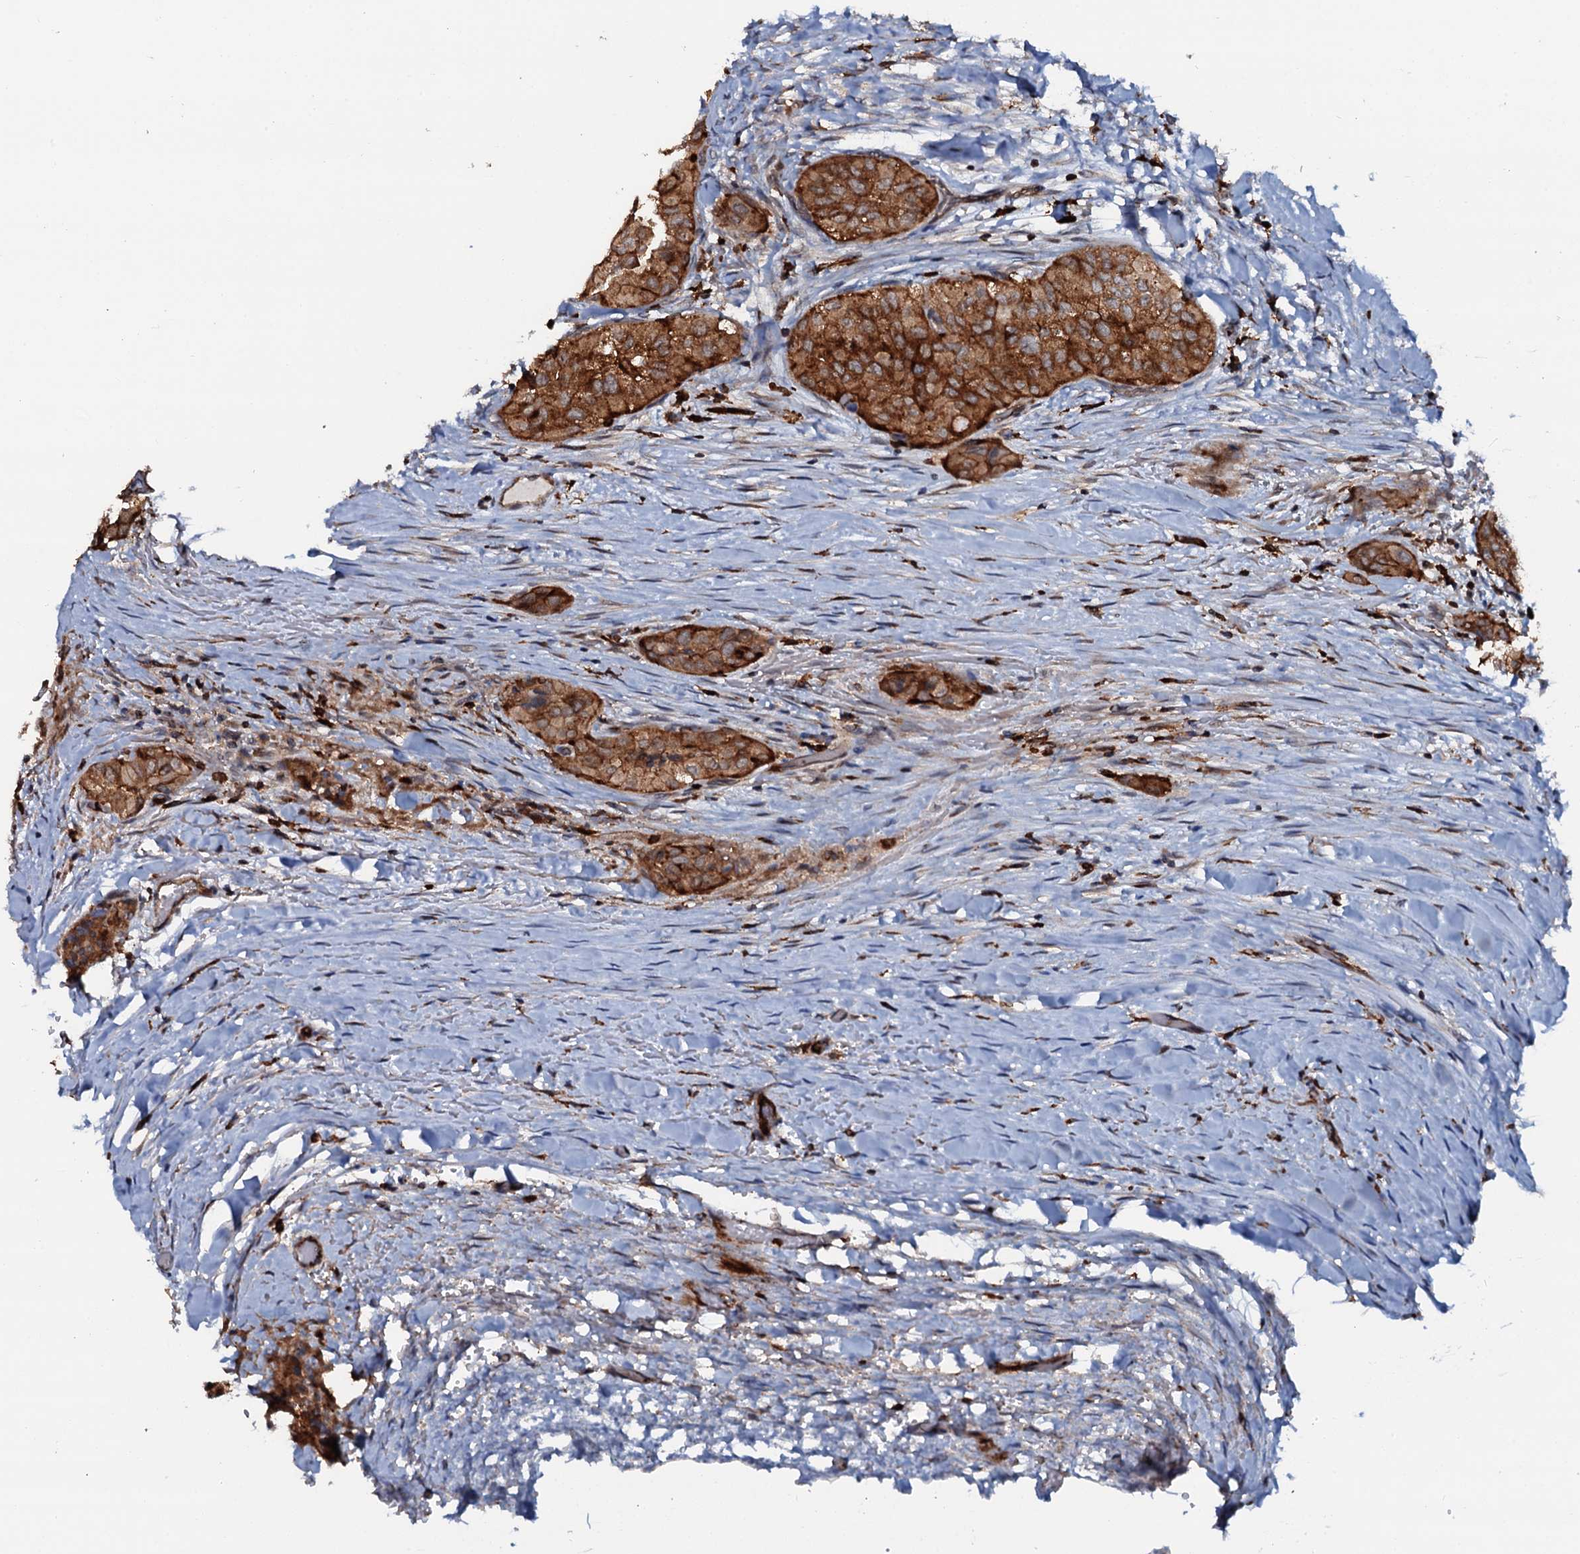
{"staining": {"intensity": "strong", "quantity": ">75%", "location": "cytoplasmic/membranous"}, "tissue": "thyroid cancer", "cell_type": "Tumor cells", "image_type": "cancer", "snomed": [{"axis": "morphology", "description": "Papillary adenocarcinoma, NOS"}, {"axis": "topography", "description": "Thyroid gland"}], "caption": "High-power microscopy captured an immunohistochemistry (IHC) photomicrograph of thyroid cancer, revealing strong cytoplasmic/membranous staining in approximately >75% of tumor cells. (DAB = brown stain, brightfield microscopy at high magnification).", "gene": "VAMP8", "patient": {"sex": "female", "age": 59}}